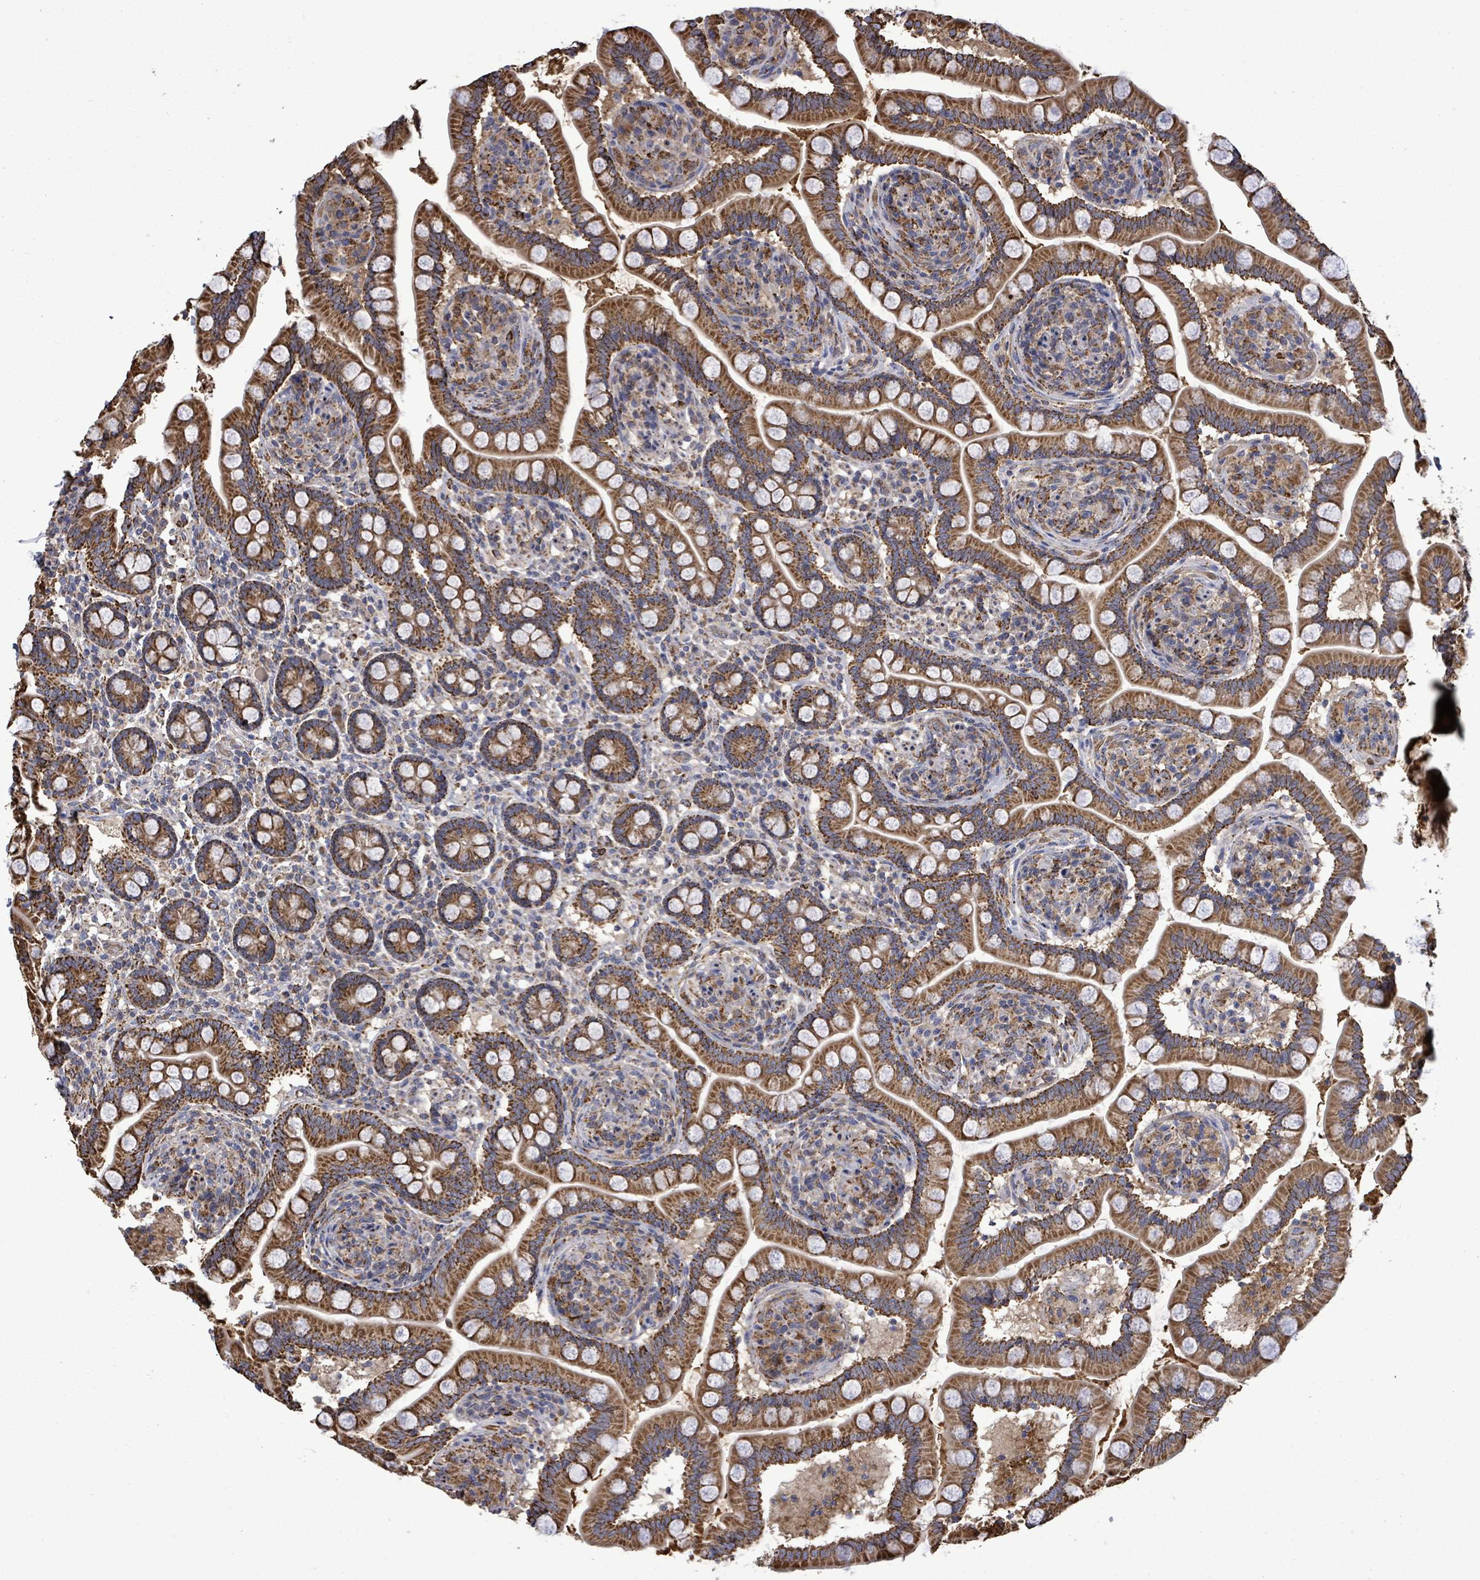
{"staining": {"intensity": "strong", "quantity": ">75%", "location": "cytoplasmic/membranous"}, "tissue": "small intestine", "cell_type": "Glandular cells", "image_type": "normal", "snomed": [{"axis": "morphology", "description": "Normal tissue, NOS"}, {"axis": "topography", "description": "Small intestine"}], "caption": "DAB immunohistochemical staining of unremarkable small intestine displays strong cytoplasmic/membranous protein positivity in about >75% of glandular cells.", "gene": "MTMR12", "patient": {"sex": "female", "age": 64}}